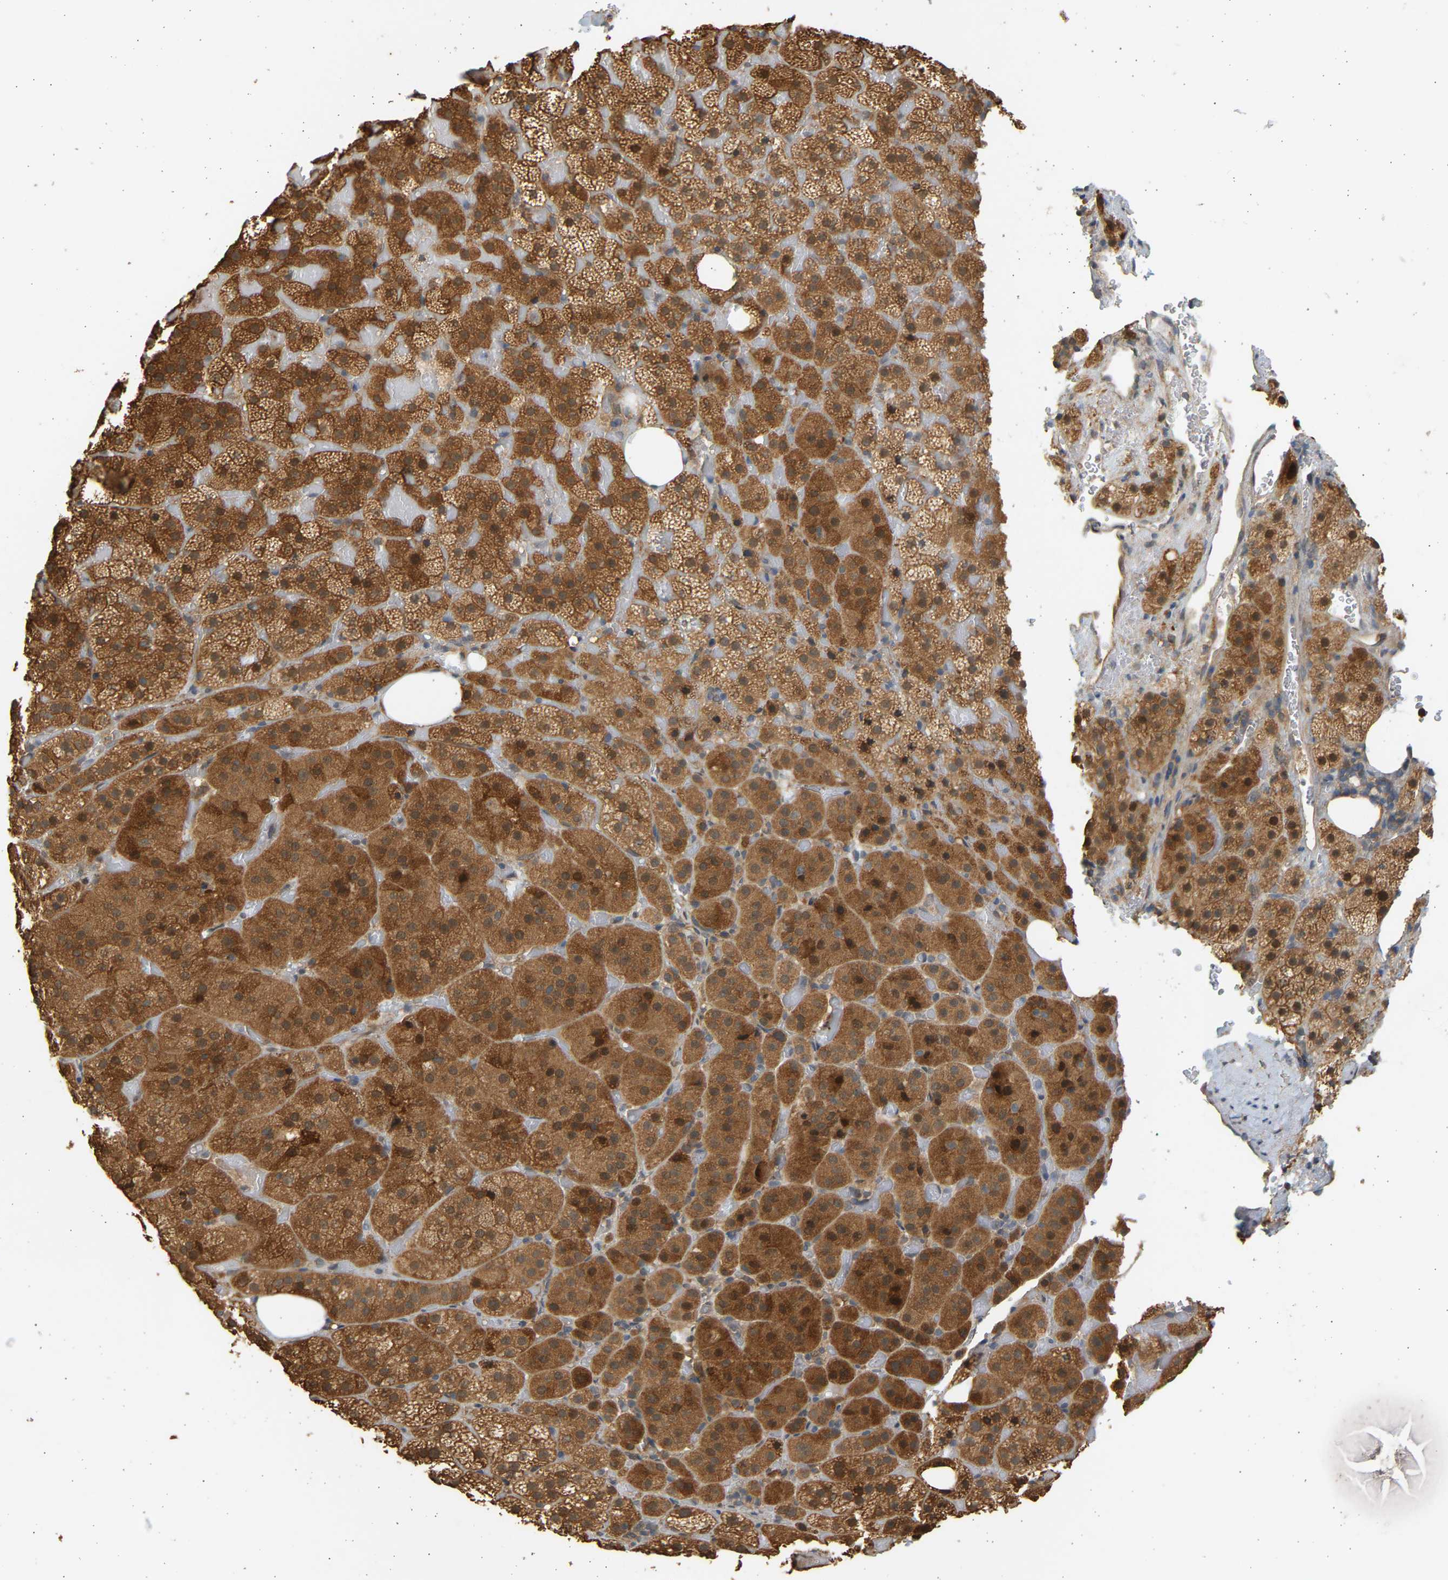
{"staining": {"intensity": "moderate", "quantity": ">75%", "location": "cytoplasmic/membranous"}, "tissue": "adrenal gland", "cell_type": "Glandular cells", "image_type": "normal", "snomed": [{"axis": "morphology", "description": "Normal tissue, NOS"}, {"axis": "topography", "description": "Adrenal gland"}], "caption": "Immunohistochemical staining of benign adrenal gland exhibits >75% levels of moderate cytoplasmic/membranous protein expression in about >75% of glandular cells. (DAB (3,3'-diaminobenzidine) = brown stain, brightfield microscopy at high magnification).", "gene": "B4GALT6", "patient": {"sex": "female", "age": 59}}